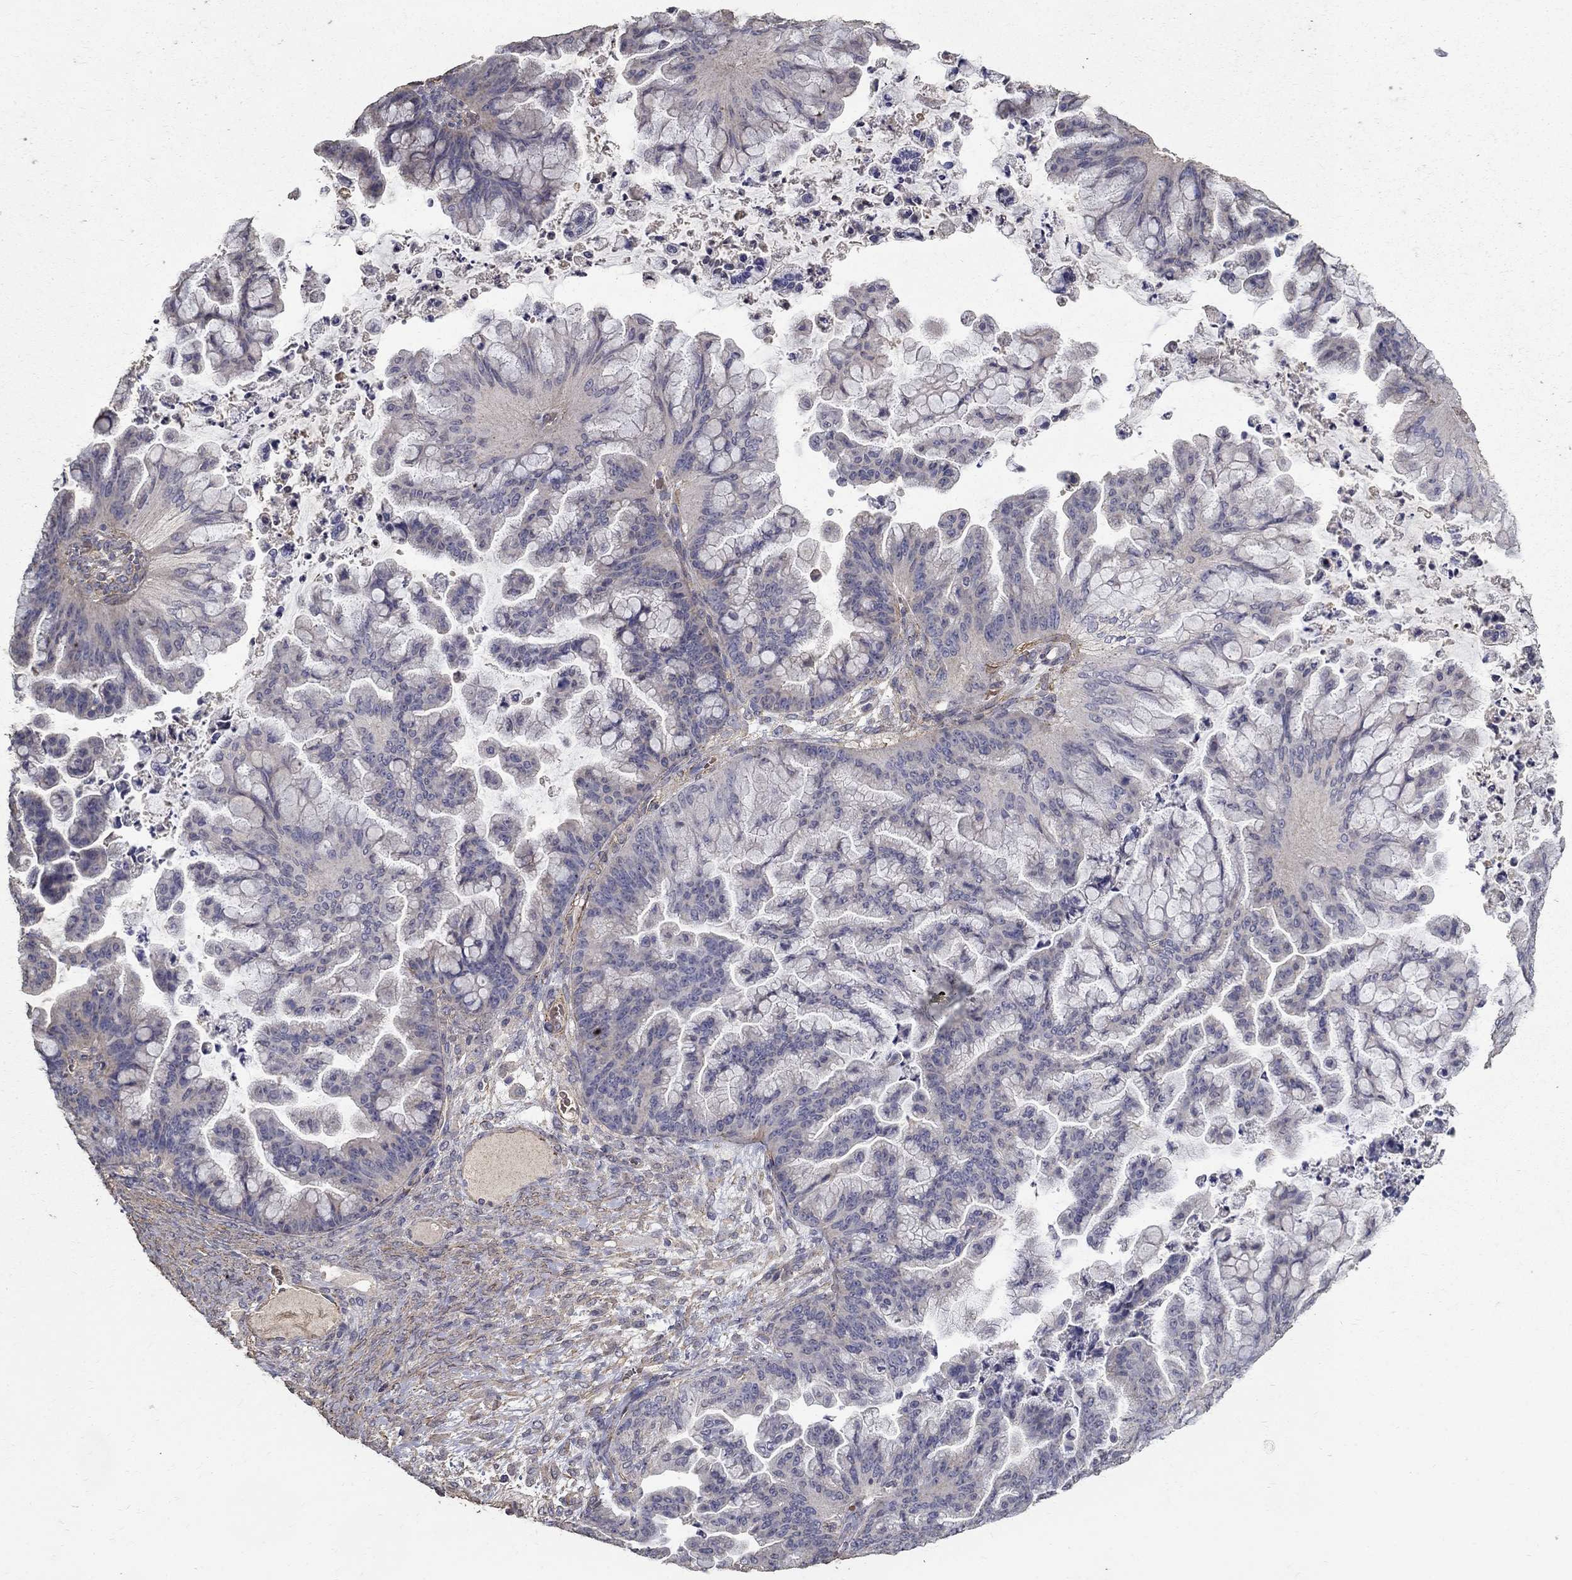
{"staining": {"intensity": "negative", "quantity": "none", "location": "none"}, "tissue": "ovarian cancer", "cell_type": "Tumor cells", "image_type": "cancer", "snomed": [{"axis": "morphology", "description": "Cystadenocarcinoma, mucinous, NOS"}, {"axis": "topography", "description": "Ovary"}], "caption": "Tumor cells are negative for protein expression in human mucinous cystadenocarcinoma (ovarian).", "gene": "MPP2", "patient": {"sex": "female", "age": 67}}